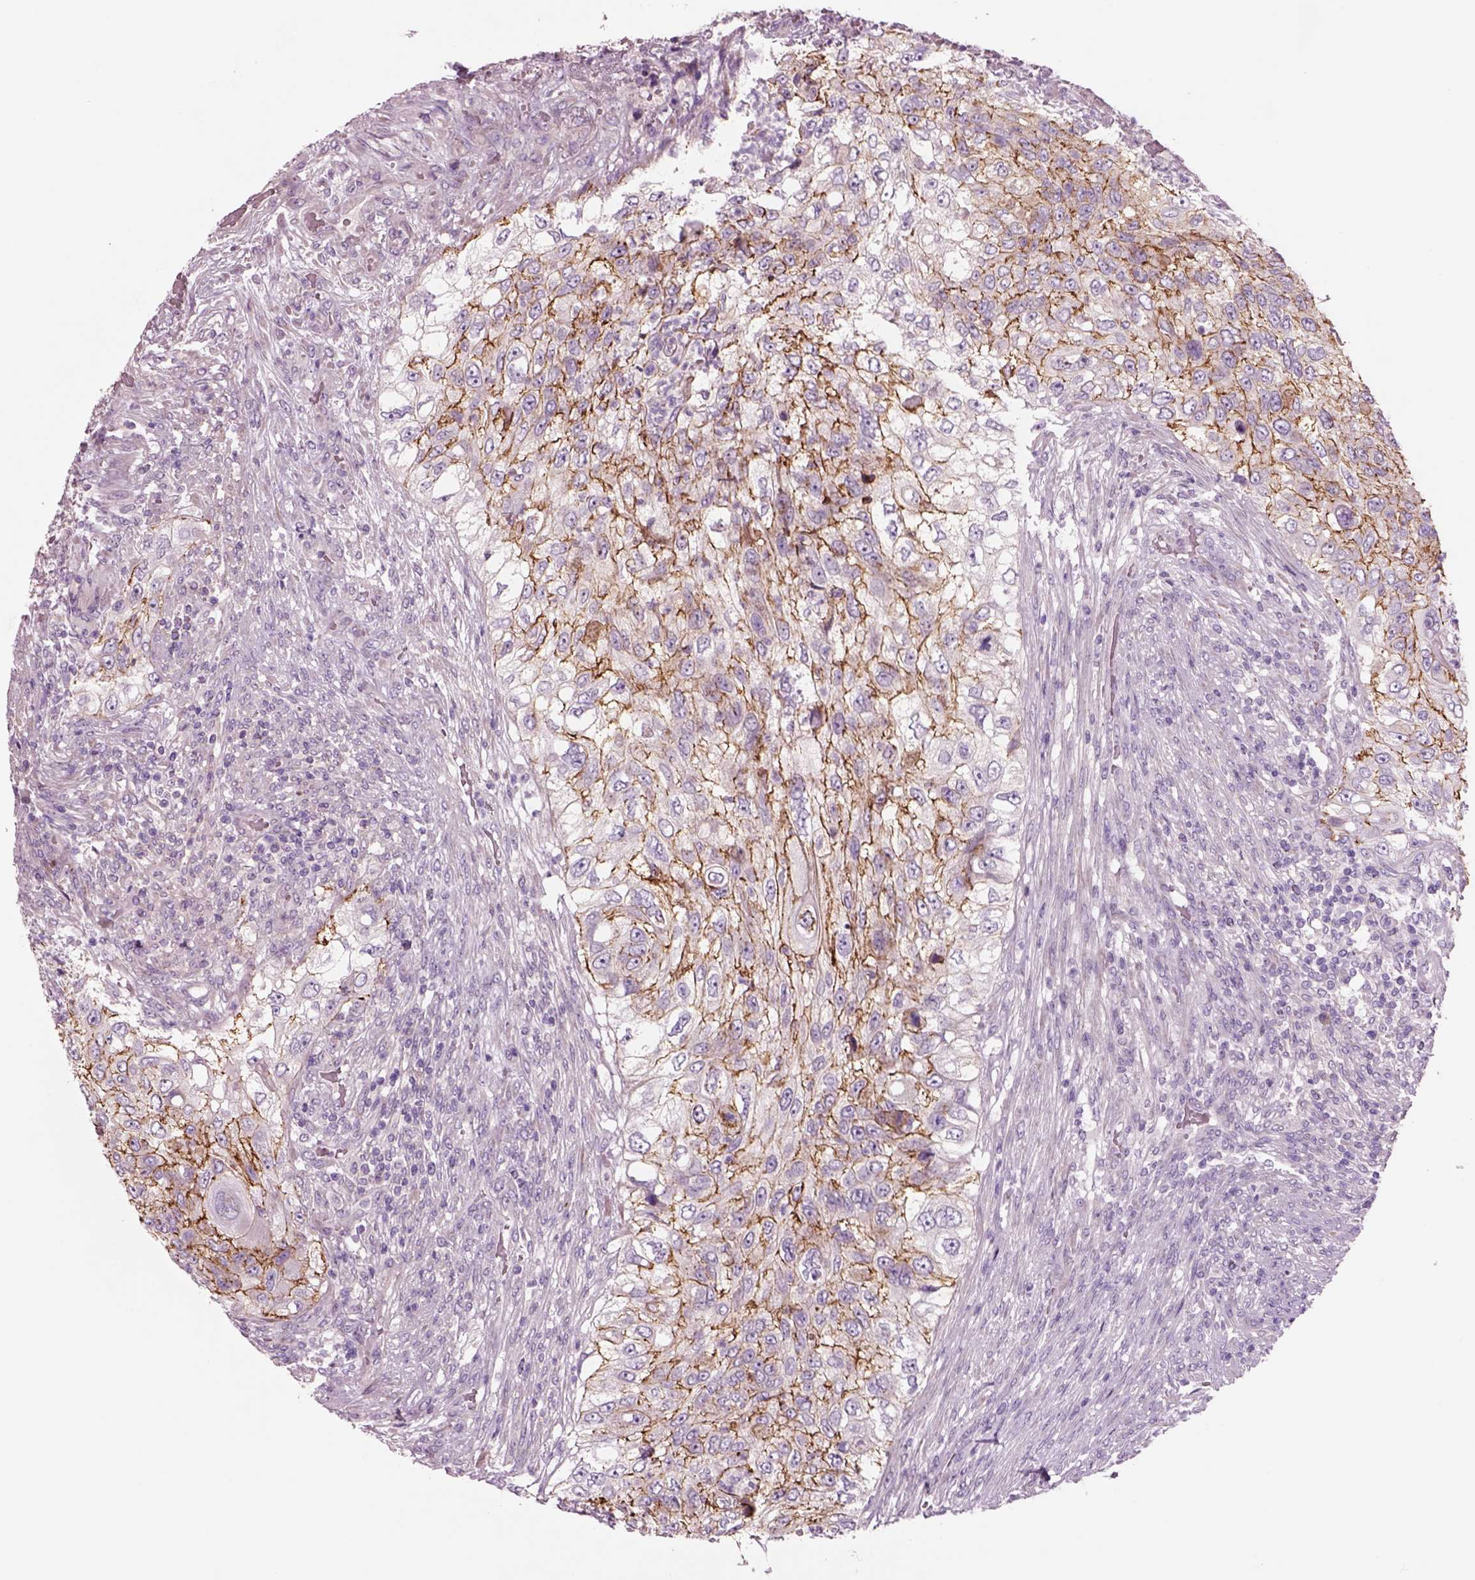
{"staining": {"intensity": "moderate", "quantity": "25%-75%", "location": "cytoplasmic/membranous"}, "tissue": "urothelial cancer", "cell_type": "Tumor cells", "image_type": "cancer", "snomed": [{"axis": "morphology", "description": "Urothelial carcinoma, High grade"}, {"axis": "topography", "description": "Urinary bladder"}], "caption": "Urothelial cancer stained for a protein (brown) displays moderate cytoplasmic/membranous positive positivity in approximately 25%-75% of tumor cells.", "gene": "PLPP7", "patient": {"sex": "female", "age": 60}}